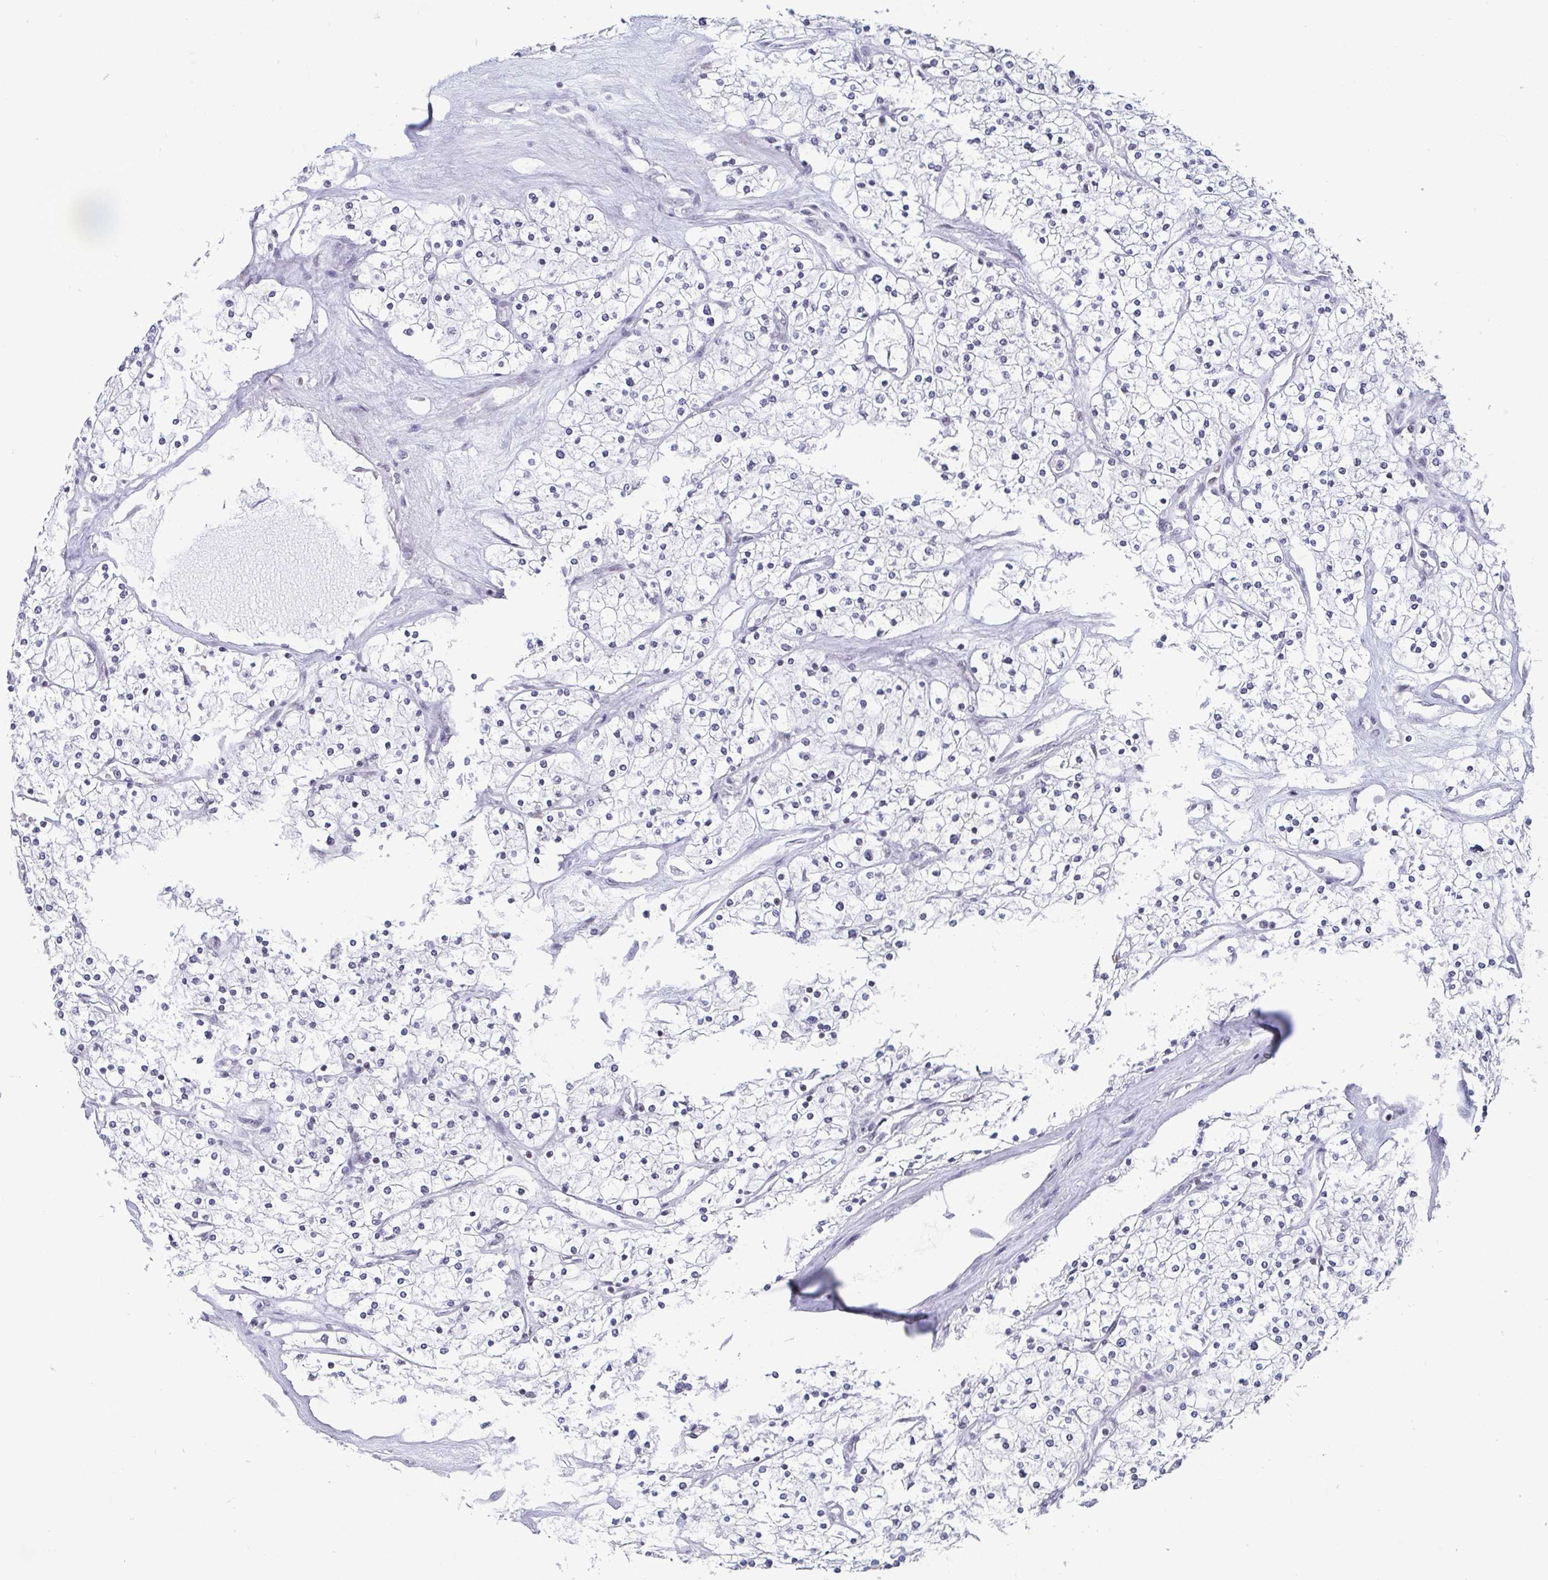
{"staining": {"intensity": "negative", "quantity": "none", "location": "none"}, "tissue": "renal cancer", "cell_type": "Tumor cells", "image_type": "cancer", "snomed": [{"axis": "morphology", "description": "Adenocarcinoma, NOS"}, {"axis": "topography", "description": "Kidney"}], "caption": "Human renal cancer (adenocarcinoma) stained for a protein using IHC displays no positivity in tumor cells.", "gene": "CTCF", "patient": {"sex": "male", "age": 80}}